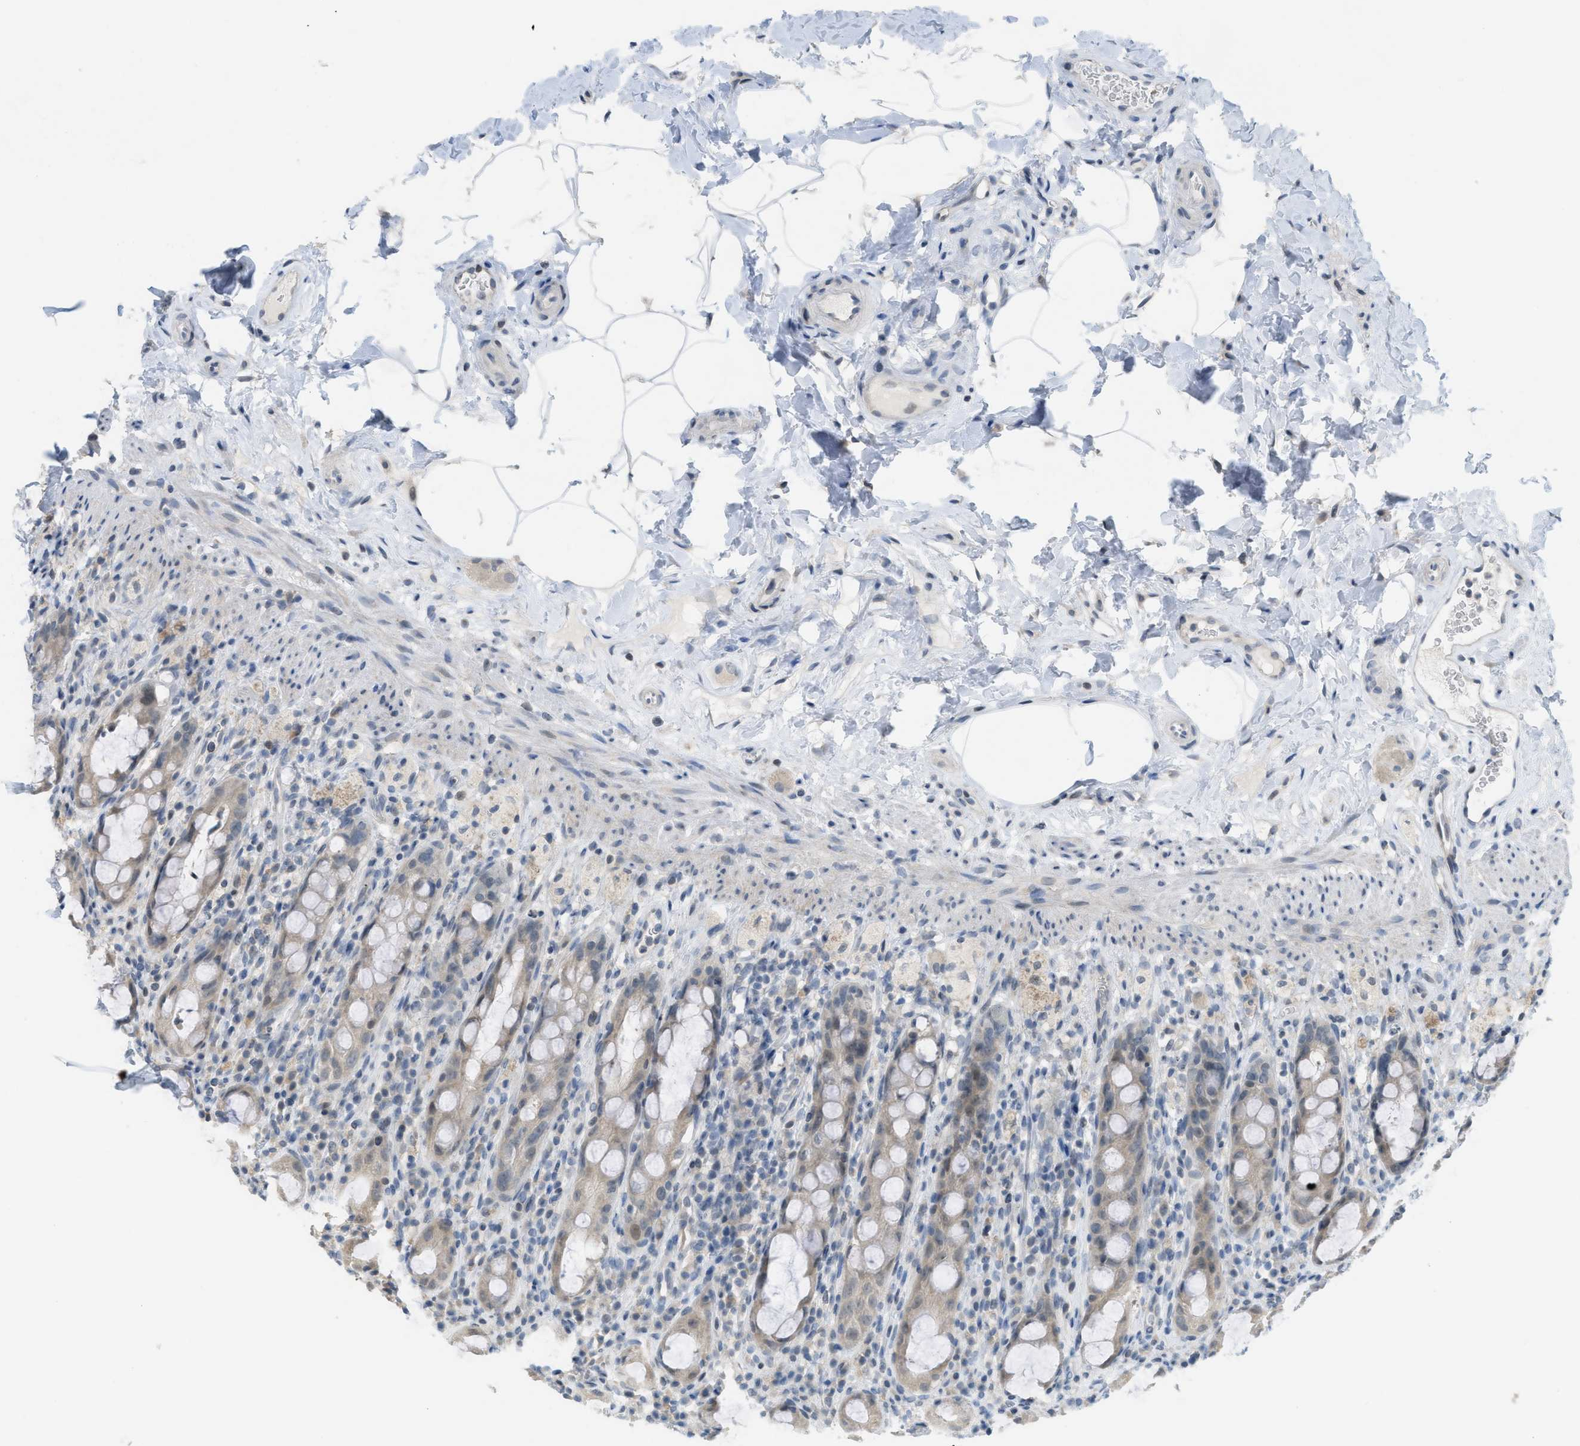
{"staining": {"intensity": "weak", "quantity": "25%-75%", "location": "cytoplasmic/membranous"}, "tissue": "rectum", "cell_type": "Glandular cells", "image_type": "normal", "snomed": [{"axis": "morphology", "description": "Normal tissue, NOS"}, {"axis": "topography", "description": "Rectum"}], "caption": "Immunohistochemical staining of normal rectum reveals low levels of weak cytoplasmic/membranous staining in about 25%-75% of glandular cells.", "gene": "TXNDC2", "patient": {"sex": "male", "age": 44}}